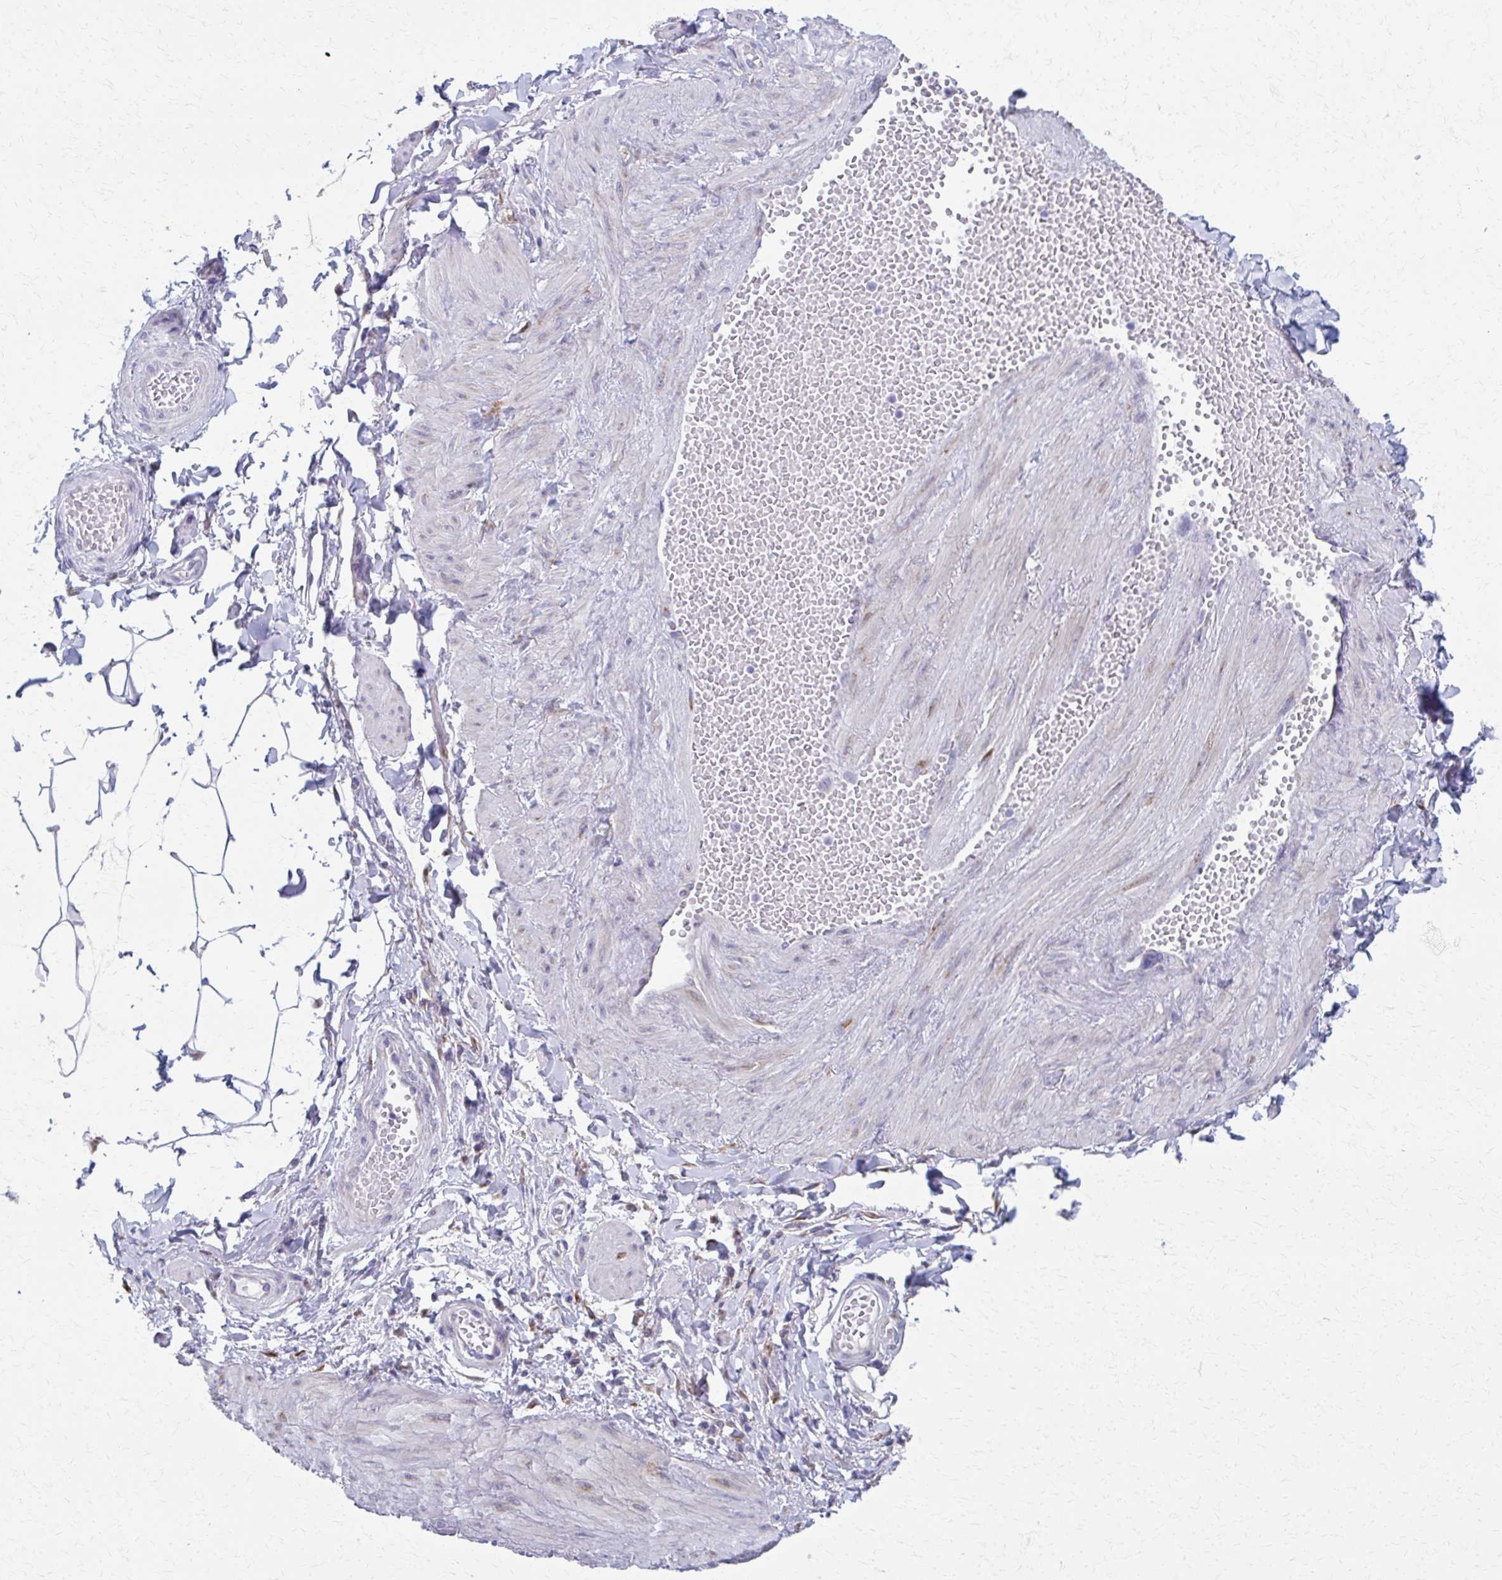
{"staining": {"intensity": "negative", "quantity": "none", "location": "none"}, "tissue": "adipose tissue", "cell_type": "Adipocytes", "image_type": "normal", "snomed": [{"axis": "morphology", "description": "Normal tissue, NOS"}, {"axis": "topography", "description": "Epididymis"}, {"axis": "topography", "description": "Peripheral nerve tissue"}], "caption": "Immunohistochemistry of normal adipose tissue exhibits no expression in adipocytes.", "gene": "SPATS2L", "patient": {"sex": "male", "age": 32}}